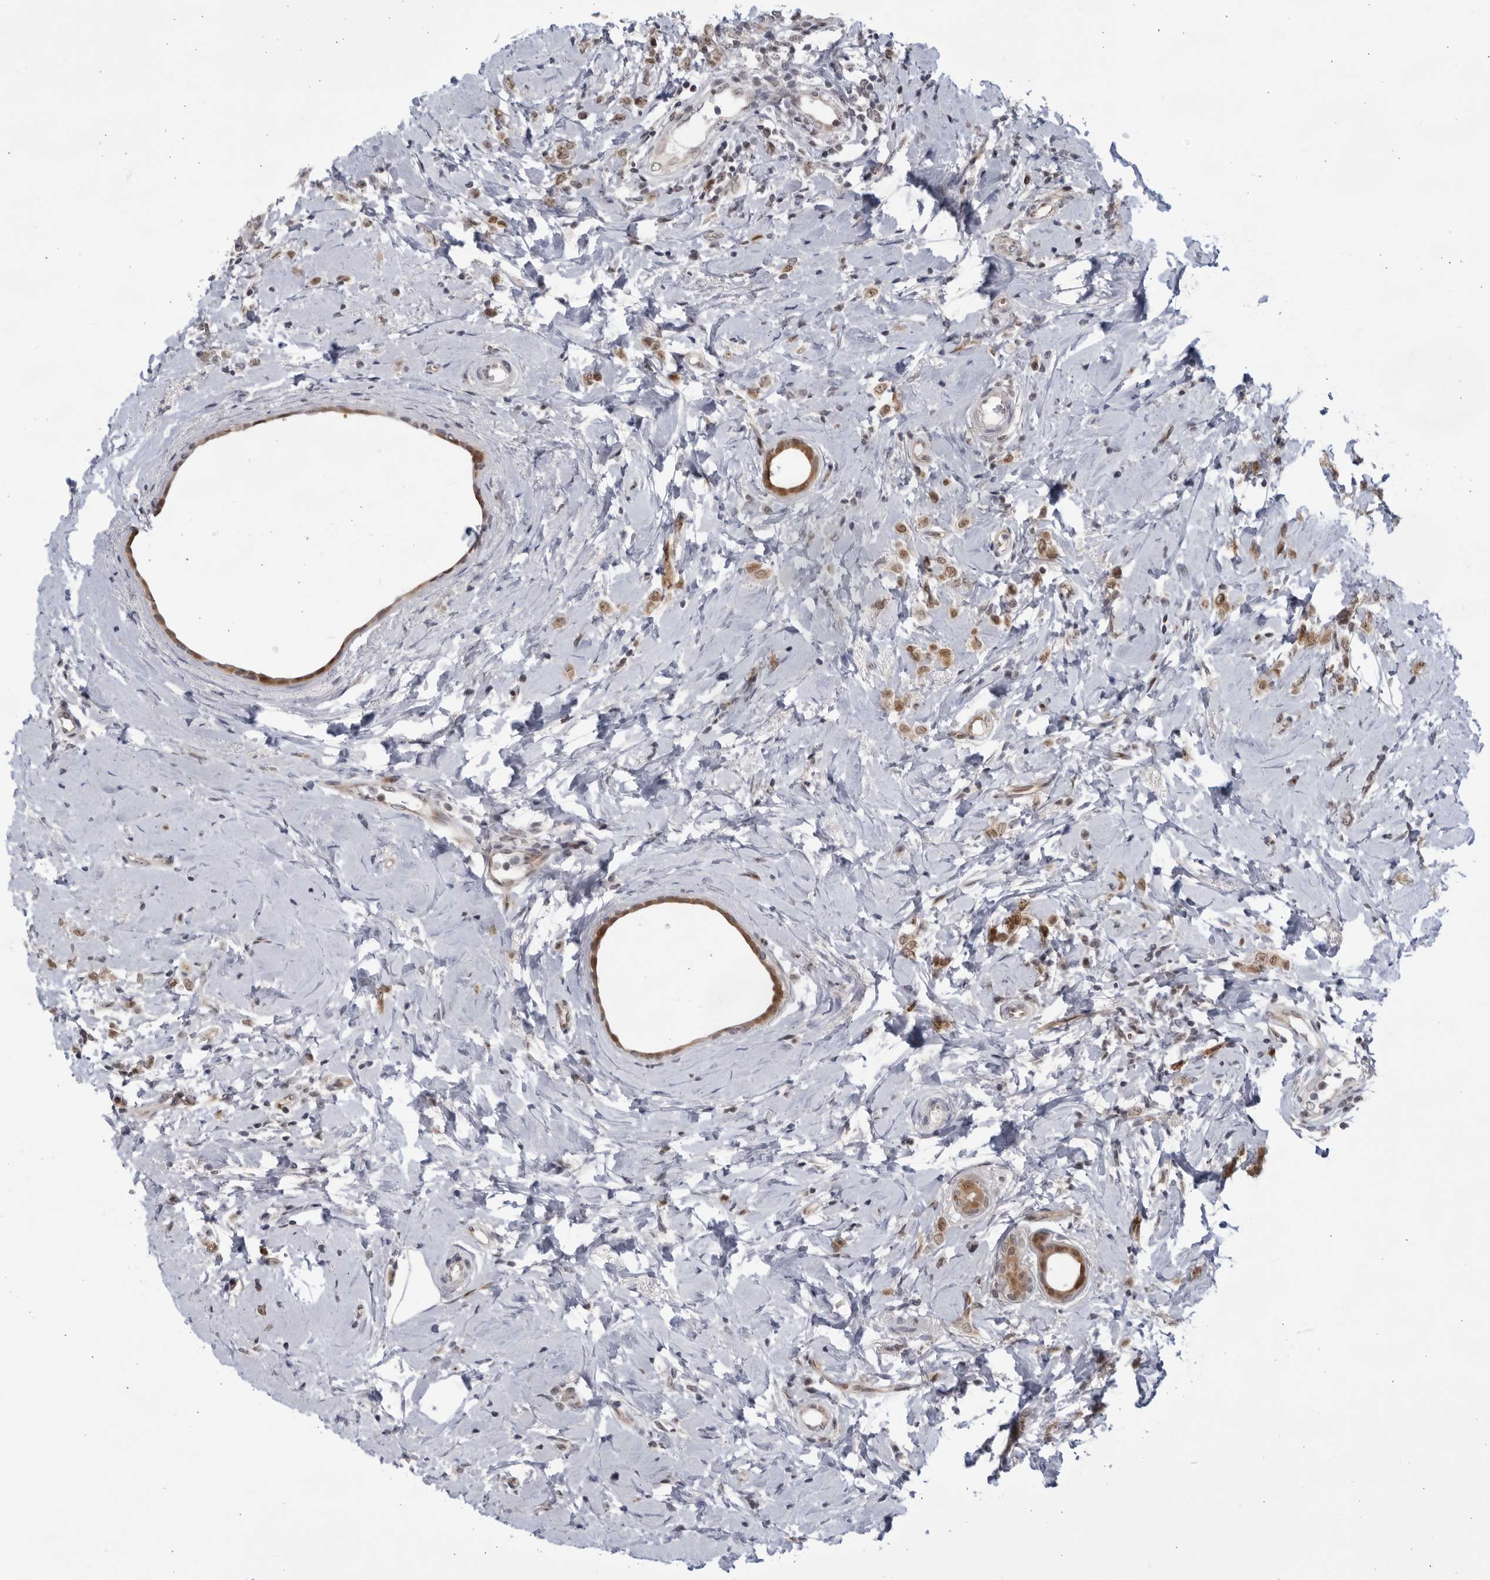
{"staining": {"intensity": "moderate", "quantity": ">75%", "location": "nuclear"}, "tissue": "breast cancer", "cell_type": "Tumor cells", "image_type": "cancer", "snomed": [{"axis": "morphology", "description": "Lobular carcinoma"}, {"axis": "topography", "description": "Breast"}], "caption": "Protein expression analysis of breast cancer demonstrates moderate nuclear positivity in about >75% of tumor cells.", "gene": "ITGB3BP", "patient": {"sex": "female", "age": 47}}